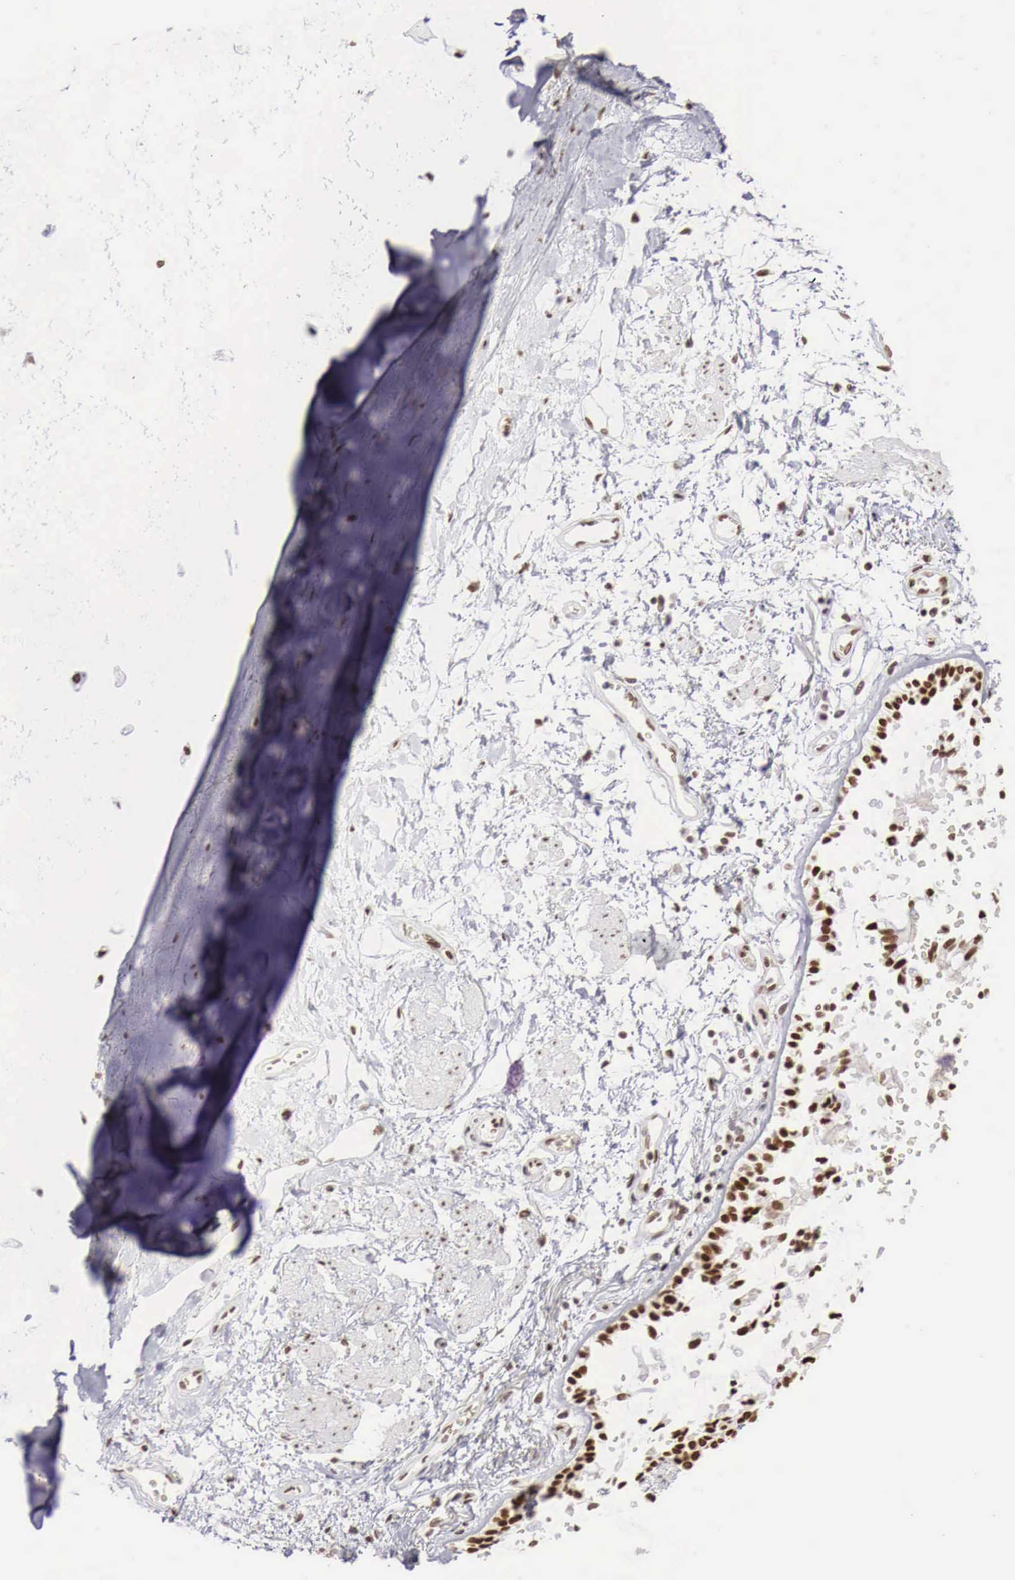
{"staining": {"intensity": "strong", "quantity": ">75%", "location": "nuclear"}, "tissue": "bronchus", "cell_type": "Respiratory epithelial cells", "image_type": "normal", "snomed": [{"axis": "morphology", "description": "Normal tissue, NOS"}, {"axis": "topography", "description": "Cartilage tissue"}, {"axis": "topography", "description": "Lung"}], "caption": "Bronchus stained with a brown dye exhibits strong nuclear positive staining in about >75% of respiratory epithelial cells.", "gene": "PHF14", "patient": {"sex": "male", "age": 65}}